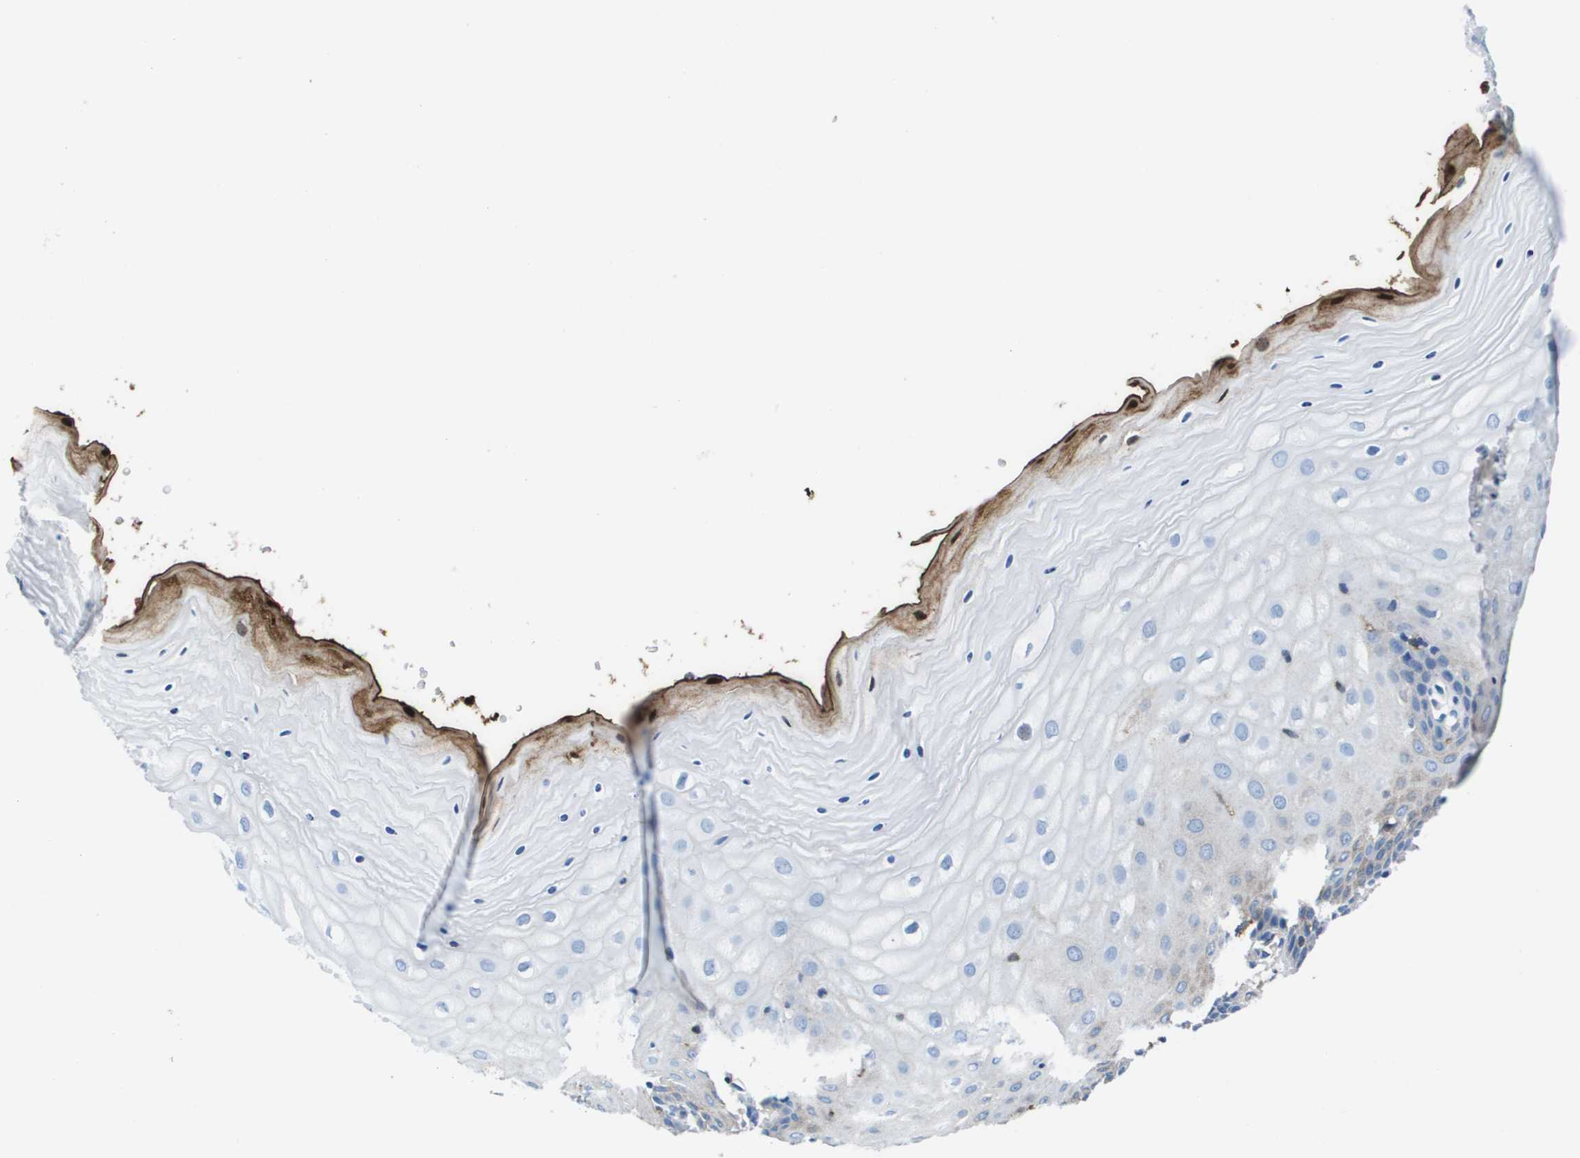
{"staining": {"intensity": "negative", "quantity": "none", "location": "none"}, "tissue": "cervix", "cell_type": "Glandular cells", "image_type": "normal", "snomed": [{"axis": "morphology", "description": "Normal tissue, NOS"}, {"axis": "topography", "description": "Cervix"}], "caption": "A micrograph of cervix stained for a protein demonstrates no brown staining in glandular cells.", "gene": "VTN", "patient": {"sex": "female", "age": 55}}